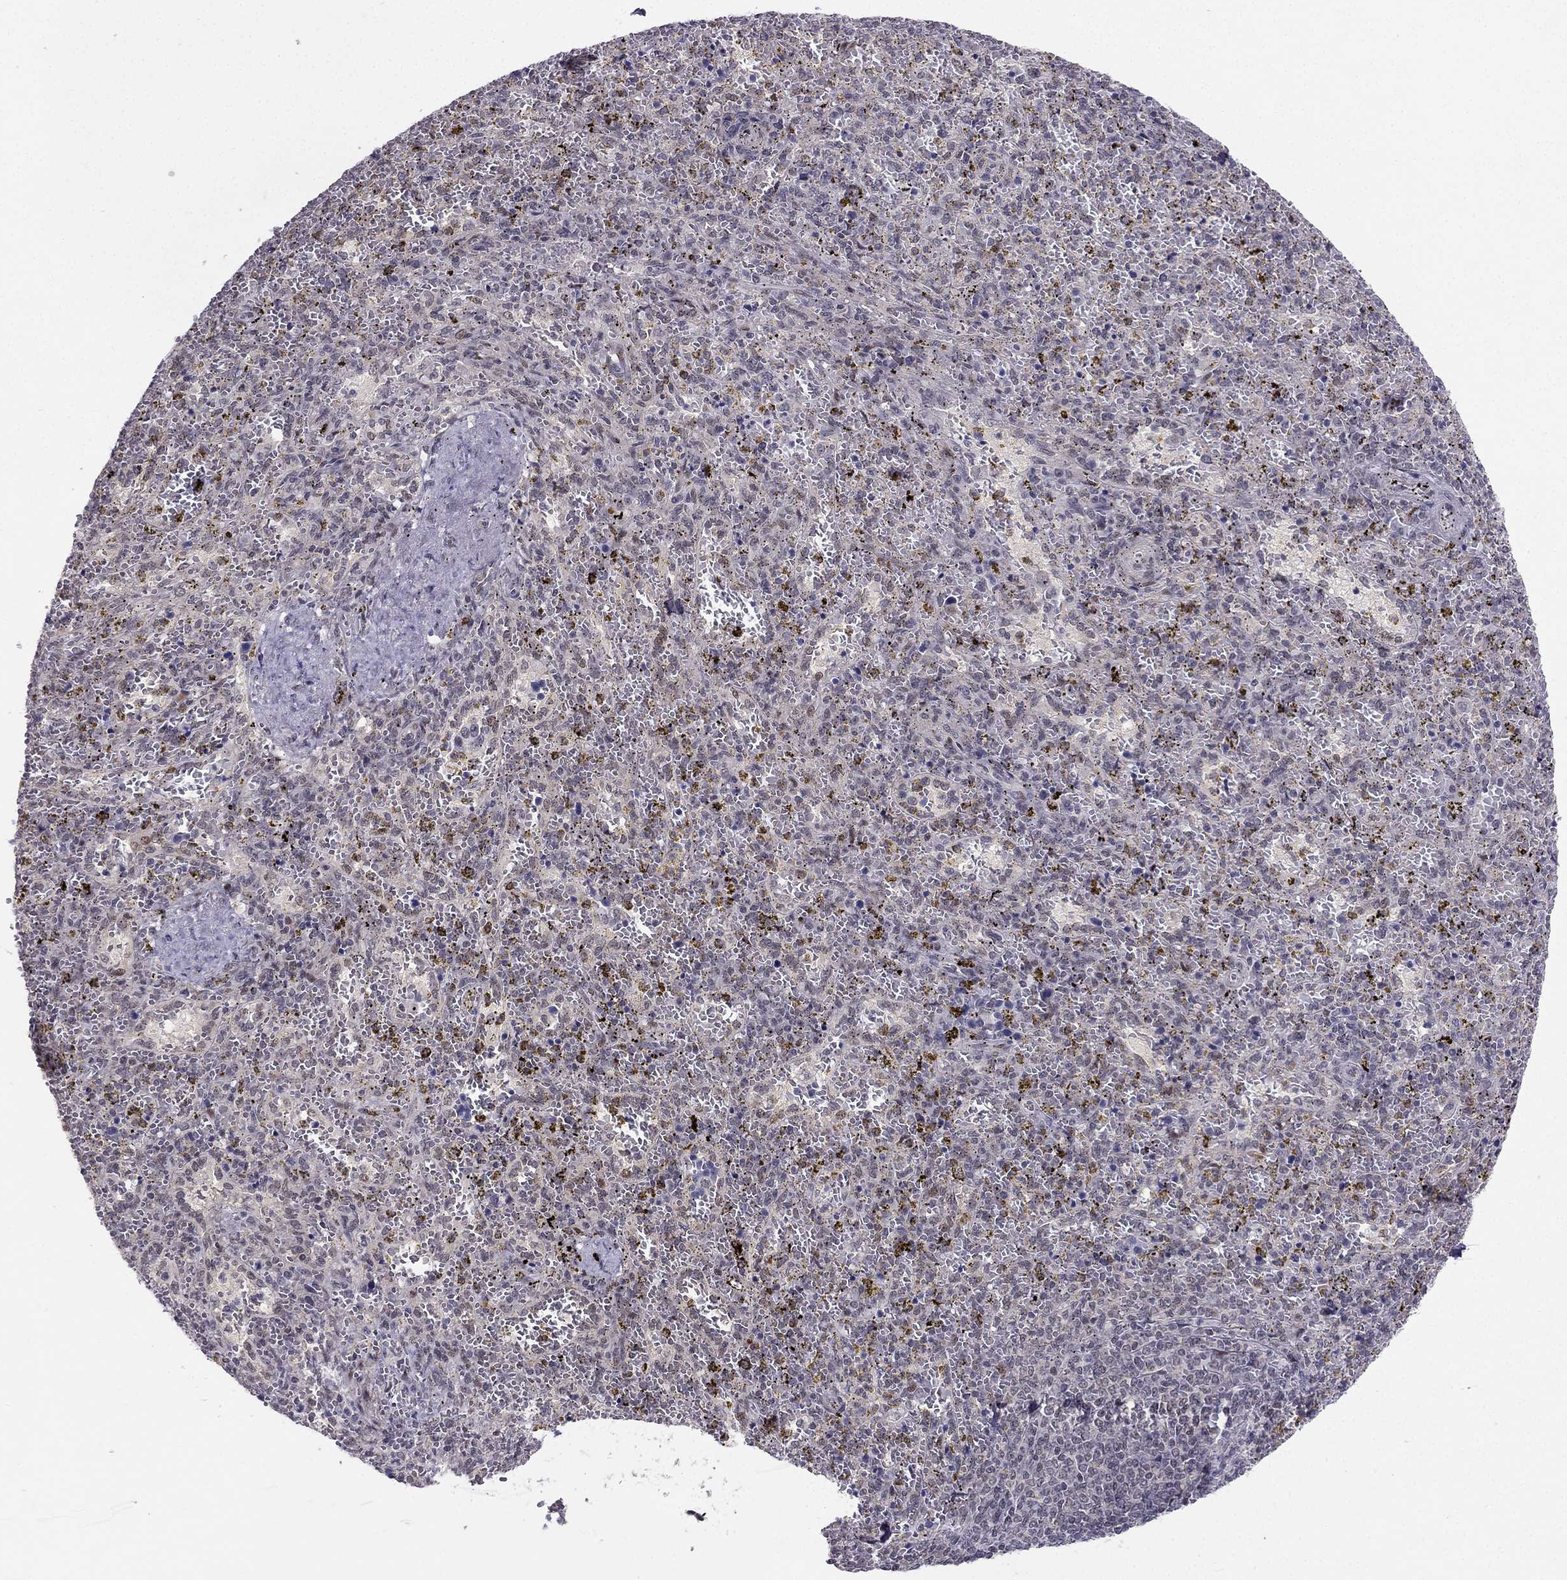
{"staining": {"intensity": "weak", "quantity": "<25%", "location": "nuclear"}, "tissue": "spleen", "cell_type": "Cells in red pulp", "image_type": "normal", "snomed": [{"axis": "morphology", "description": "Normal tissue, NOS"}, {"axis": "topography", "description": "Spleen"}], "caption": "IHC photomicrograph of benign spleen stained for a protein (brown), which demonstrates no expression in cells in red pulp. The staining was performed using DAB (3,3'-diaminobenzidine) to visualize the protein expression in brown, while the nuclei were stained in blue with hematoxylin (Magnification: 20x).", "gene": "RPRD2", "patient": {"sex": "female", "age": 50}}